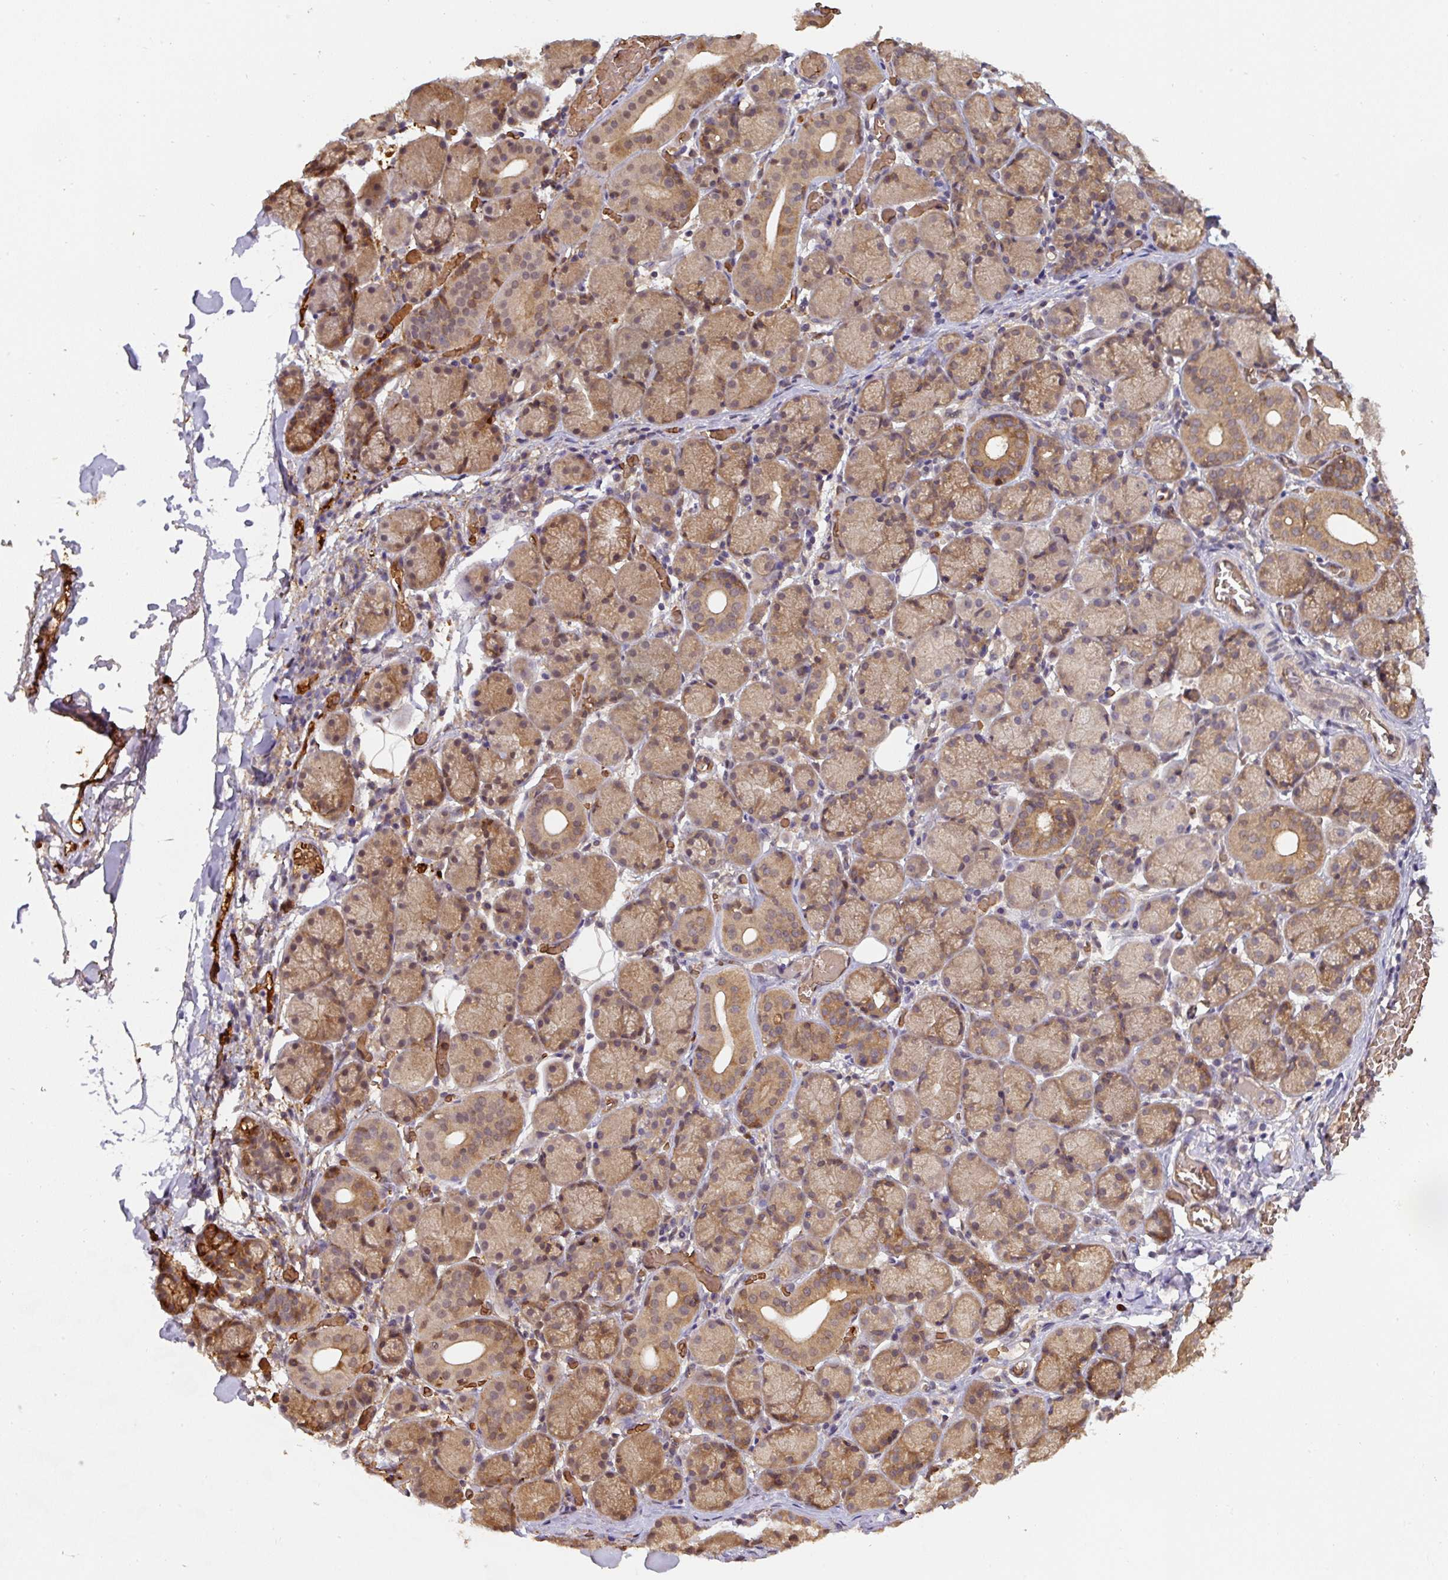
{"staining": {"intensity": "moderate", "quantity": "25%-75%", "location": "cytoplasmic/membranous"}, "tissue": "salivary gland", "cell_type": "Glandular cells", "image_type": "normal", "snomed": [{"axis": "morphology", "description": "Normal tissue, NOS"}, {"axis": "topography", "description": "Salivary gland"}], "caption": "Brown immunohistochemical staining in unremarkable human salivary gland reveals moderate cytoplasmic/membranous positivity in about 25%-75% of glandular cells. Using DAB (brown) and hematoxylin (blue) stains, captured at high magnification using brightfield microscopy.", "gene": "ST13", "patient": {"sex": "female", "age": 24}}